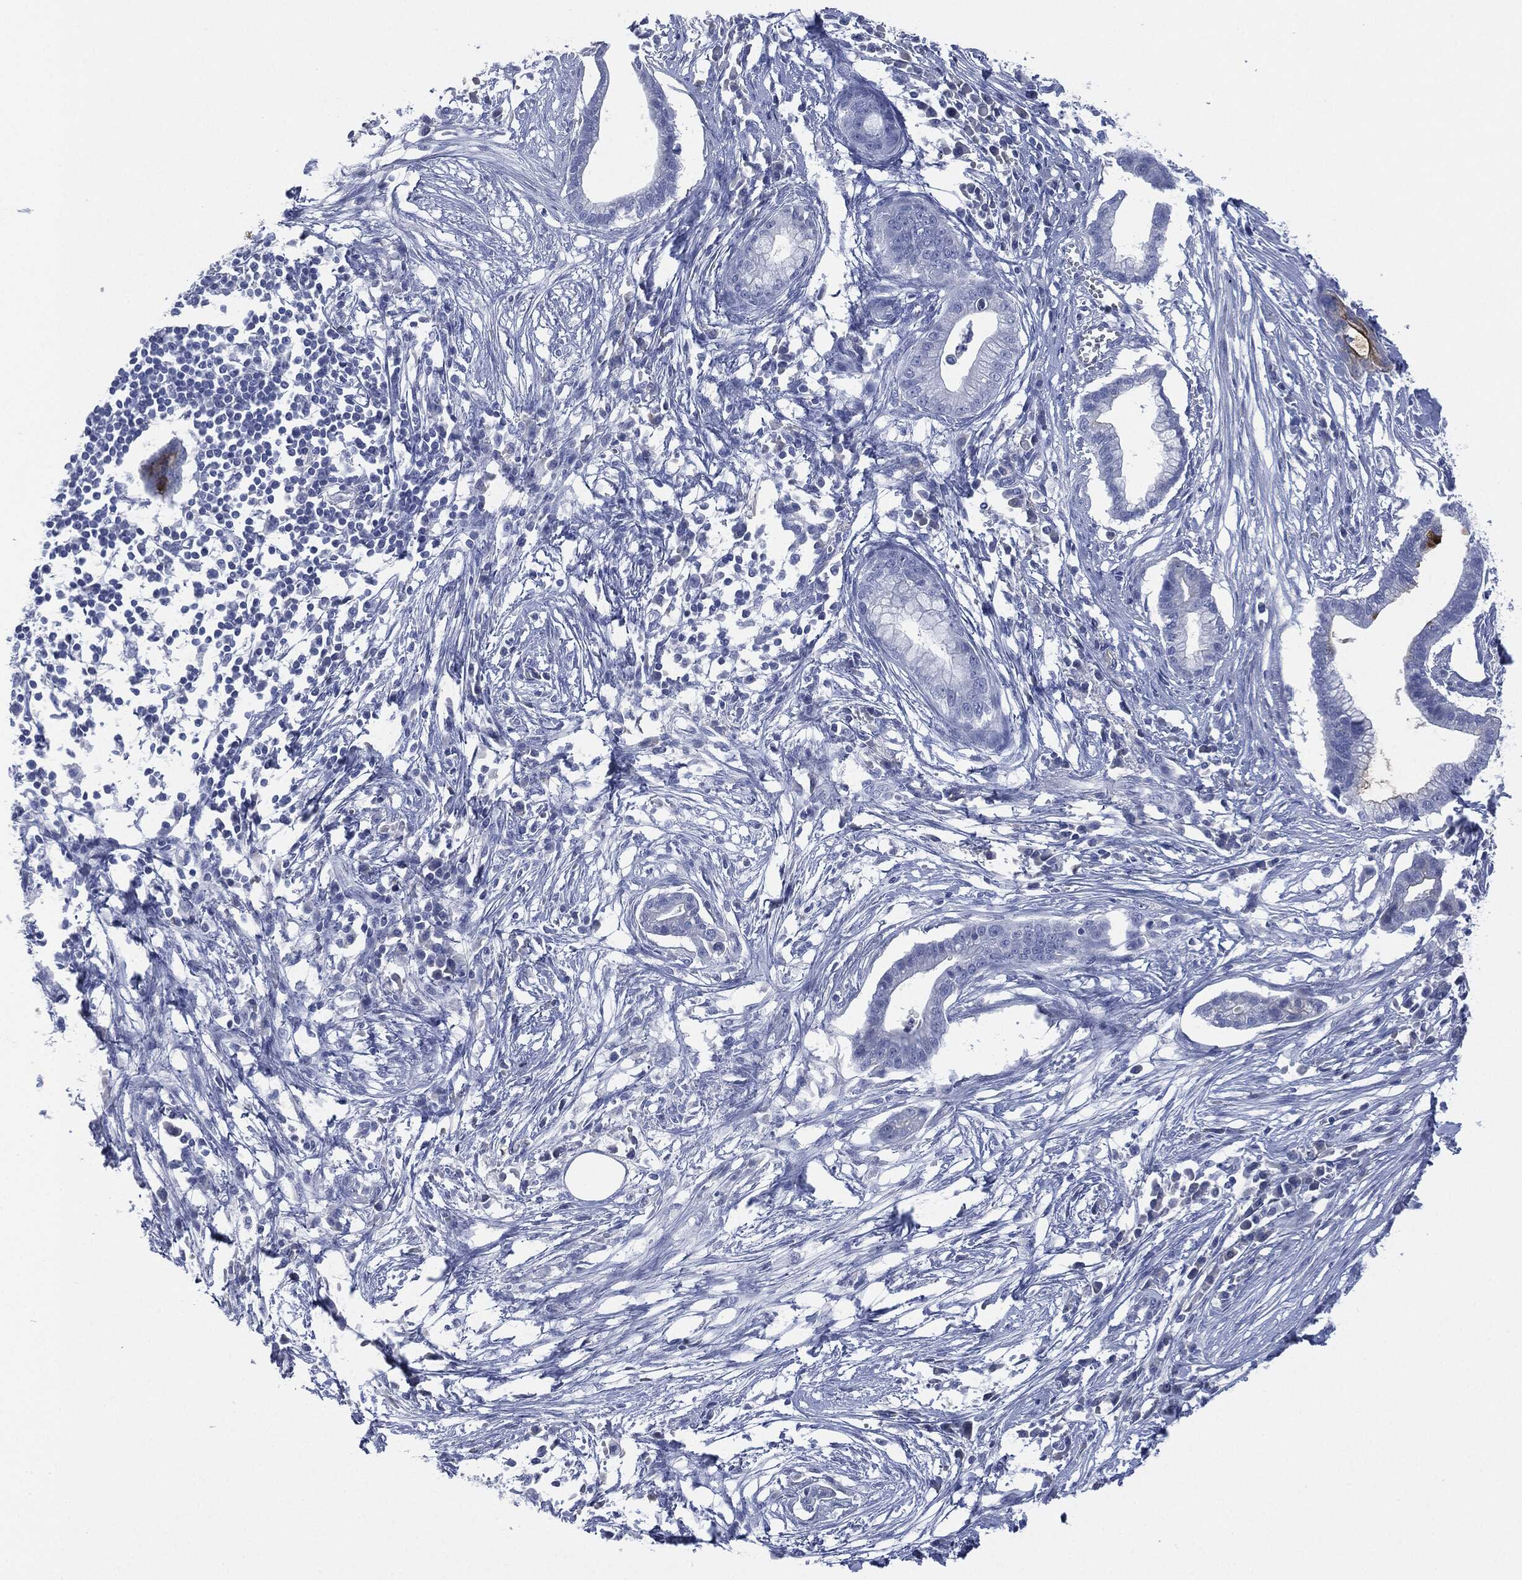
{"staining": {"intensity": "negative", "quantity": "none", "location": "none"}, "tissue": "pancreatic cancer", "cell_type": "Tumor cells", "image_type": "cancer", "snomed": [{"axis": "morphology", "description": "Normal tissue, NOS"}, {"axis": "morphology", "description": "Adenocarcinoma, NOS"}, {"axis": "topography", "description": "Pancreas"}], "caption": "Pancreatic adenocarcinoma was stained to show a protein in brown. There is no significant expression in tumor cells. (DAB (3,3'-diaminobenzidine) immunohistochemistry, high magnification).", "gene": "MUC16", "patient": {"sex": "female", "age": 58}}